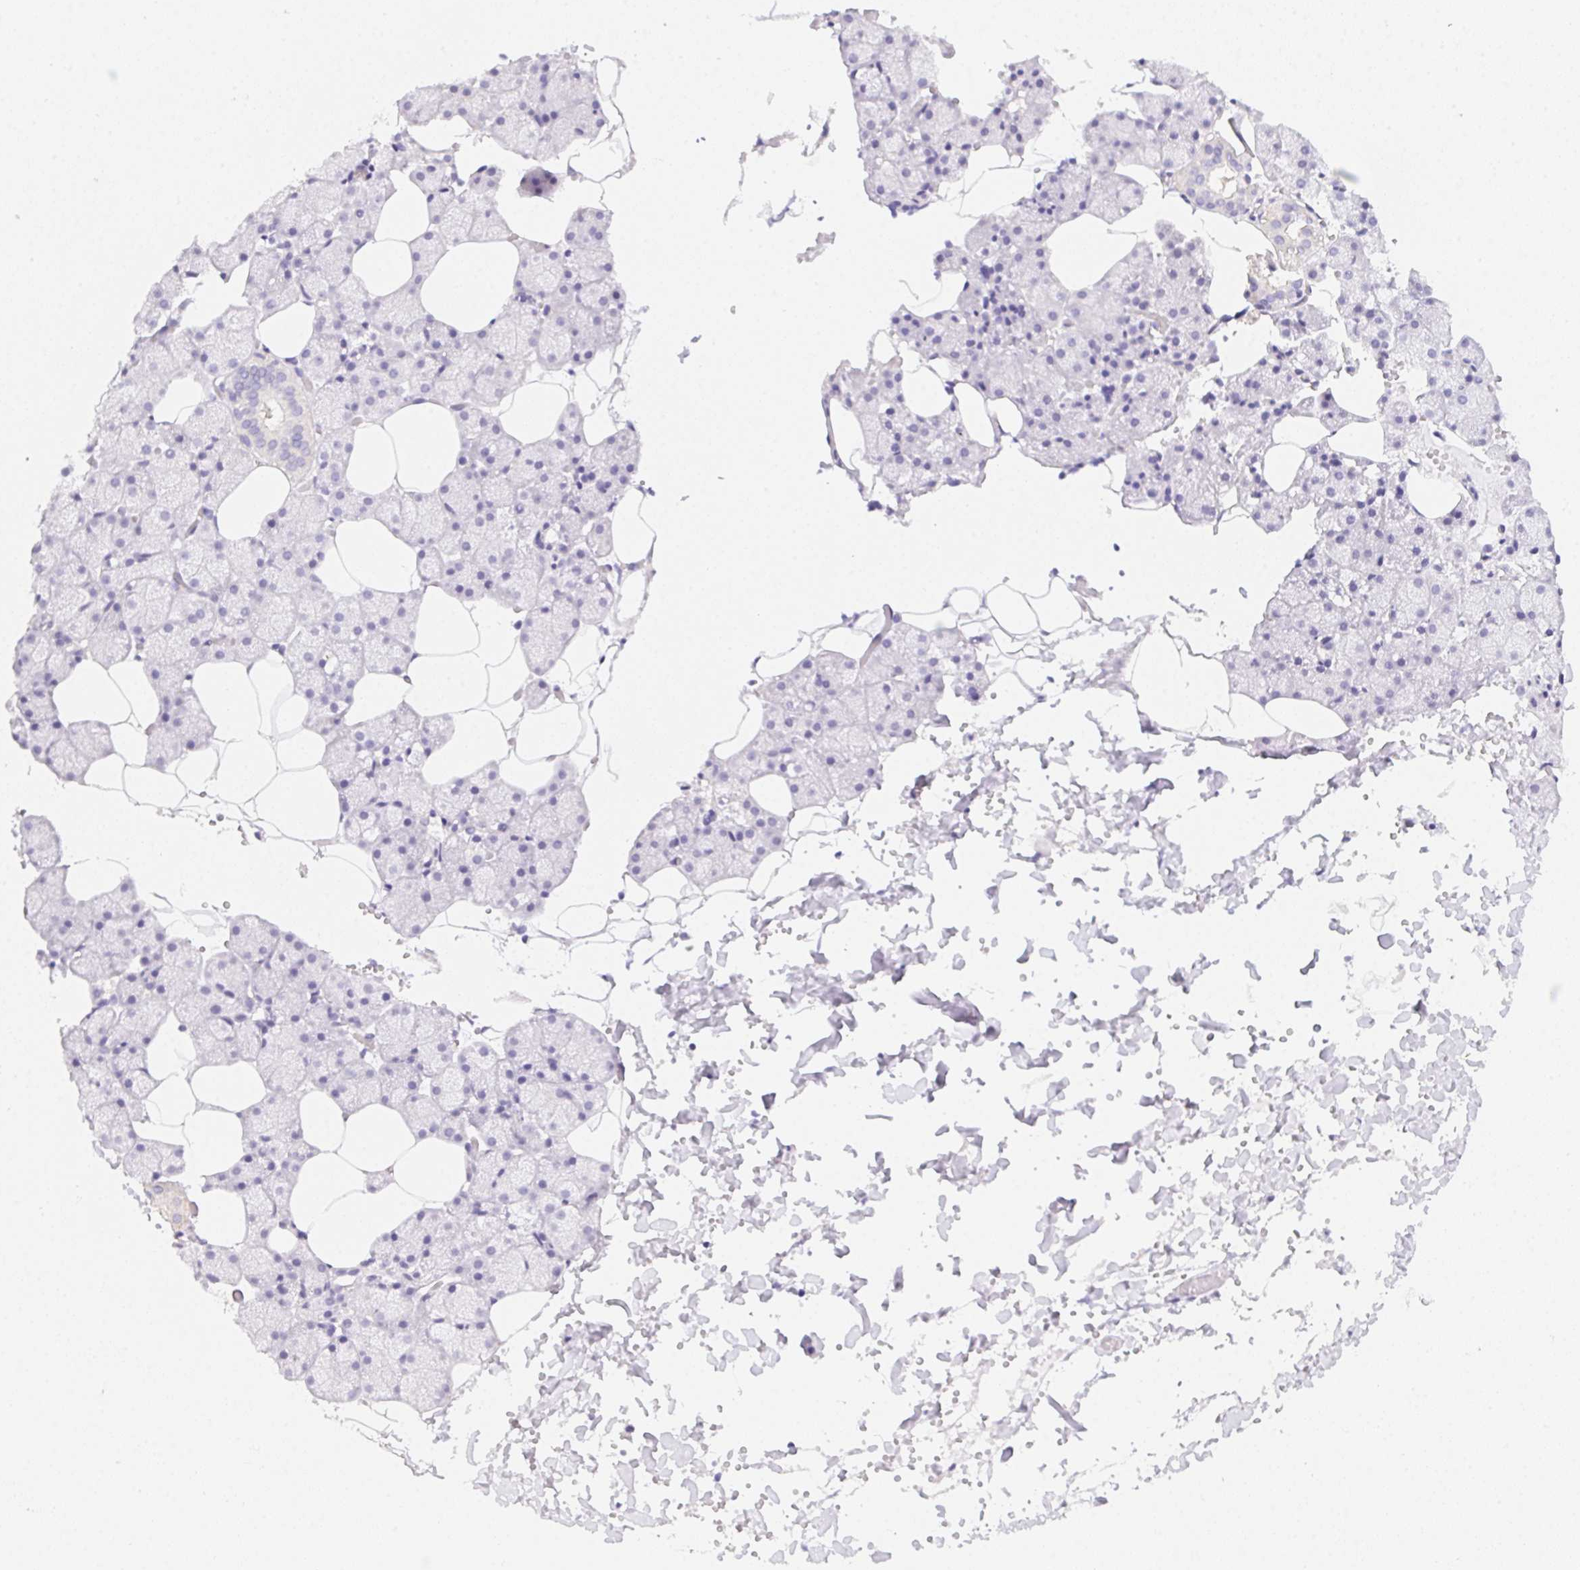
{"staining": {"intensity": "negative", "quantity": "none", "location": "none"}, "tissue": "salivary gland", "cell_type": "Glandular cells", "image_type": "normal", "snomed": [{"axis": "morphology", "description": "Normal tissue, NOS"}, {"axis": "topography", "description": "Salivary gland"}], "caption": "Protein analysis of normal salivary gland demonstrates no significant positivity in glandular cells.", "gene": "MYL4", "patient": {"sex": "male", "age": 38}}